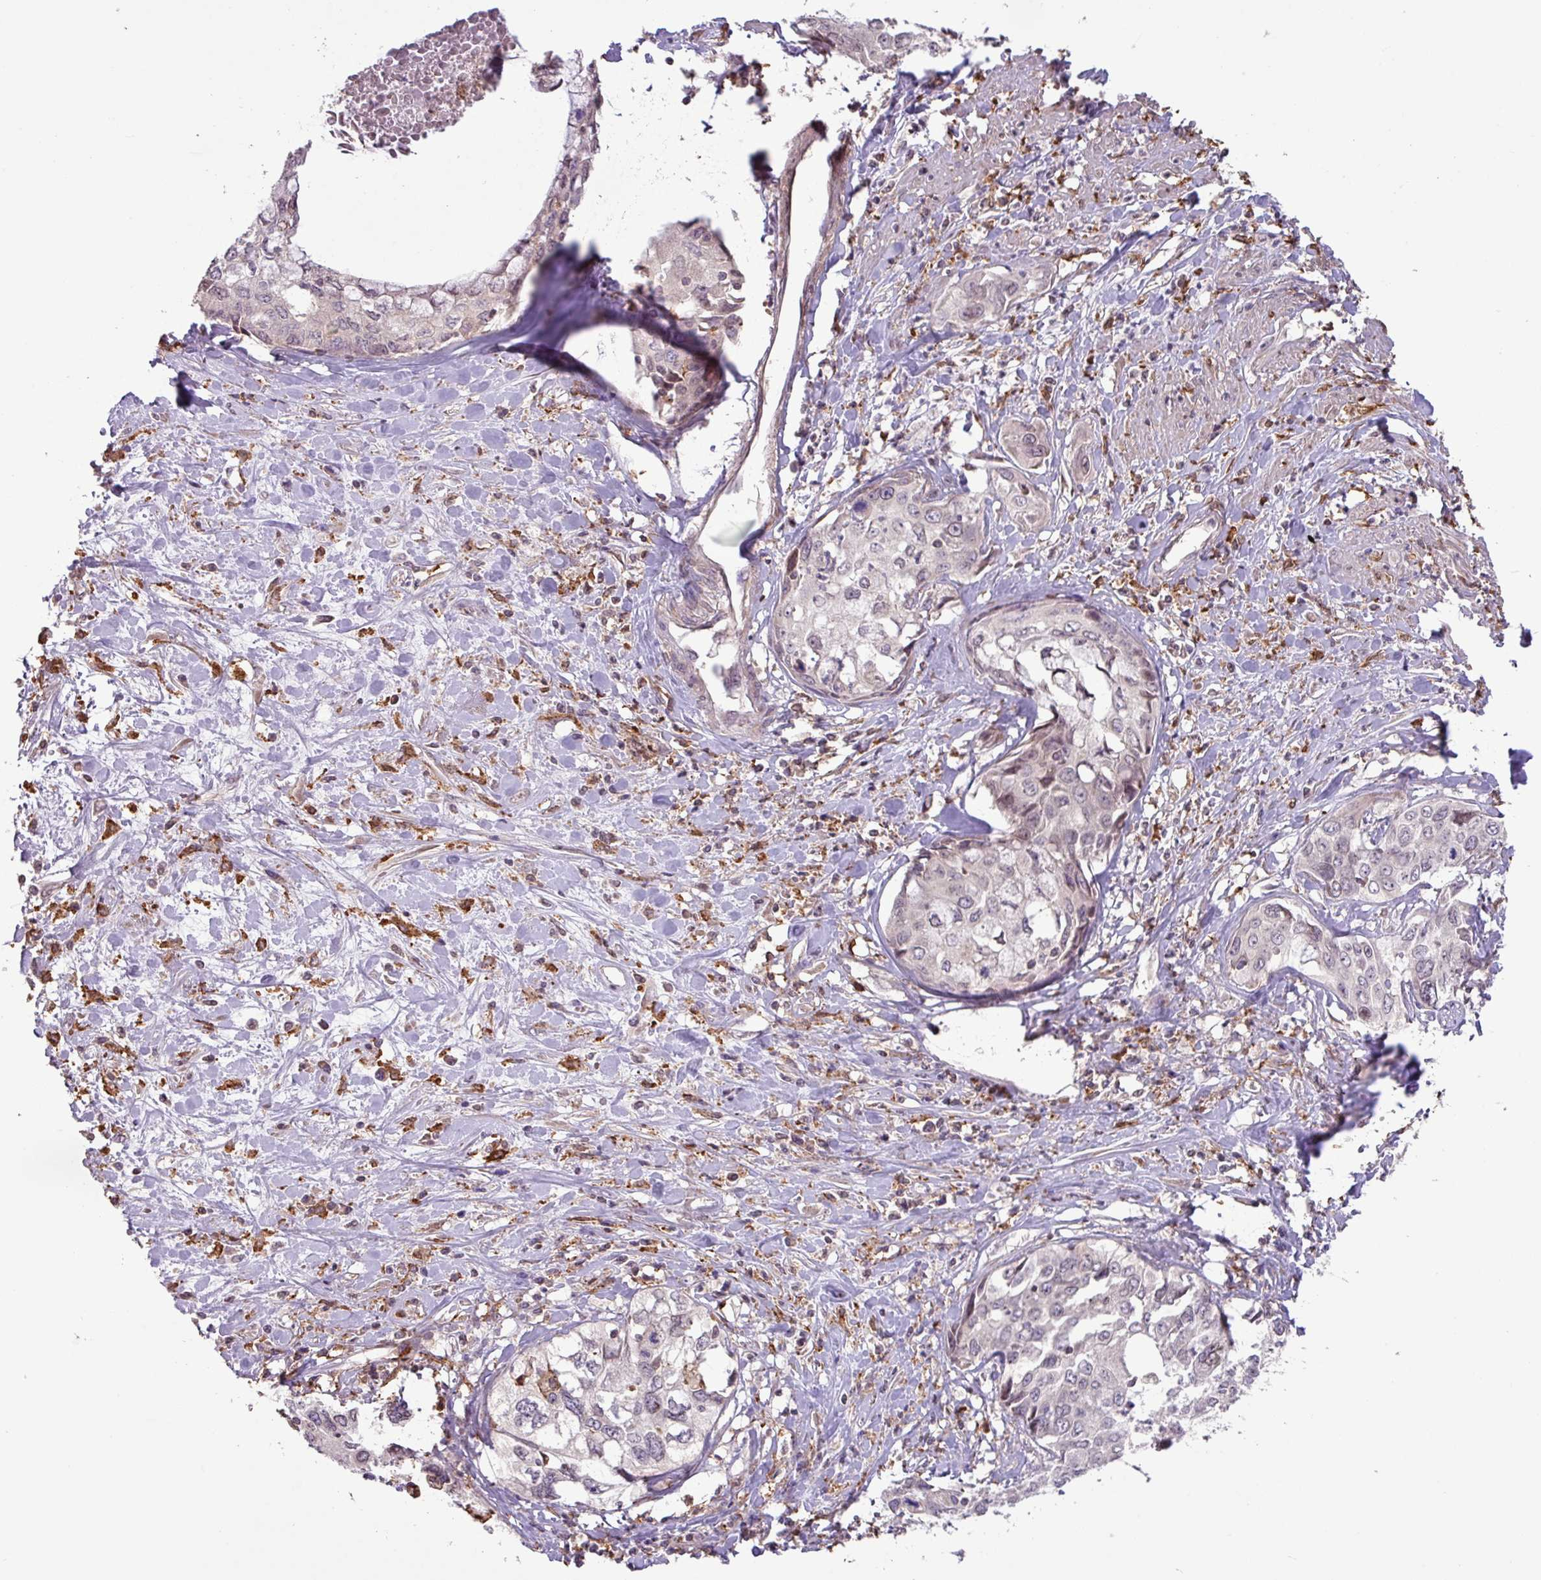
{"staining": {"intensity": "negative", "quantity": "none", "location": "none"}, "tissue": "cervical cancer", "cell_type": "Tumor cells", "image_type": "cancer", "snomed": [{"axis": "morphology", "description": "Squamous cell carcinoma, NOS"}, {"axis": "topography", "description": "Cervix"}], "caption": "Immunohistochemistry micrograph of neoplastic tissue: human cervical cancer stained with DAB demonstrates no significant protein positivity in tumor cells. (DAB immunohistochemistry, high magnification).", "gene": "ARHGEF25", "patient": {"sex": "female", "age": 31}}